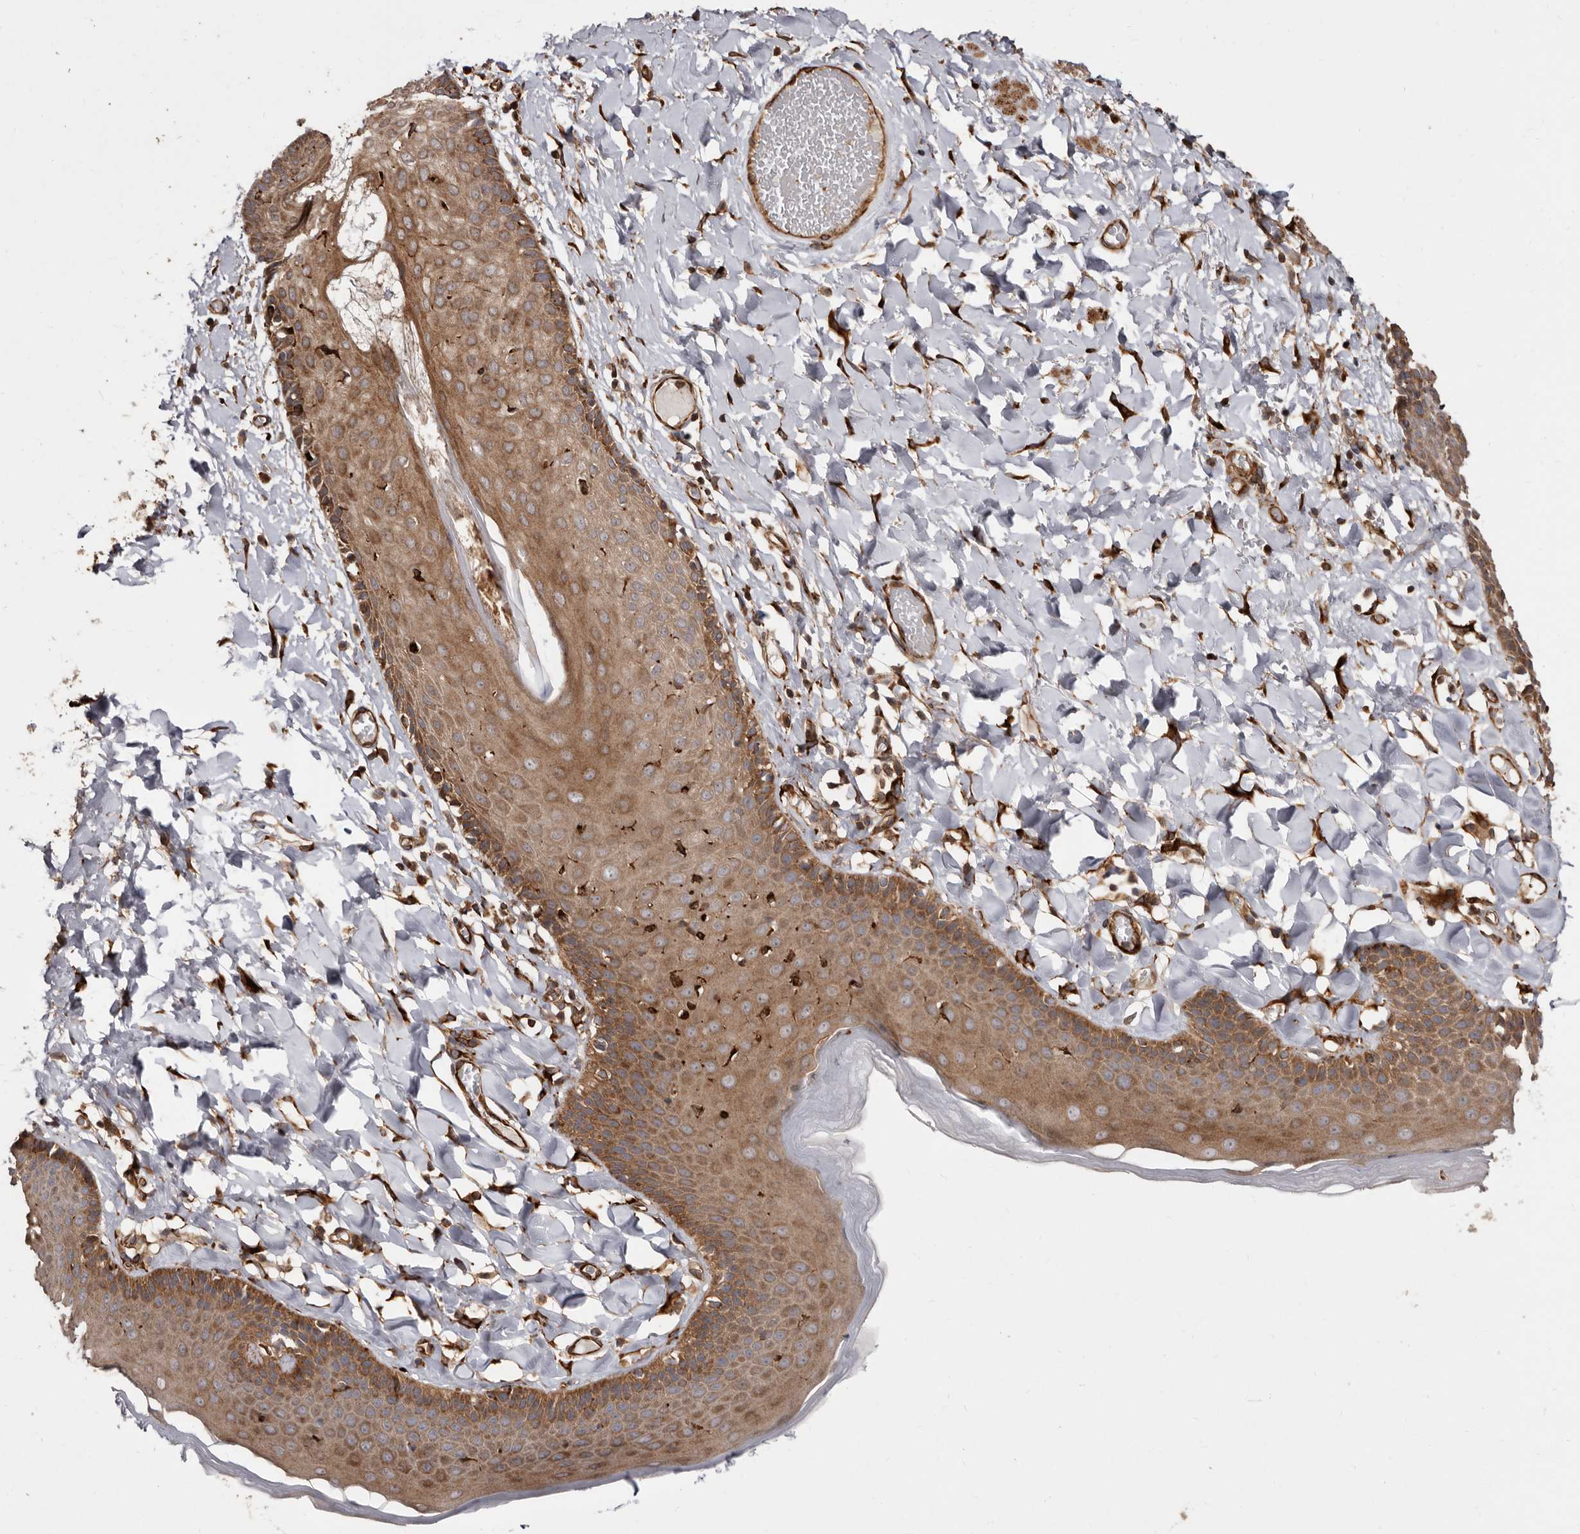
{"staining": {"intensity": "moderate", "quantity": ">75%", "location": "cytoplasmic/membranous"}, "tissue": "skin", "cell_type": "Epidermal cells", "image_type": "normal", "snomed": [{"axis": "morphology", "description": "Normal tissue, NOS"}, {"axis": "topography", "description": "Anal"}], "caption": "Protein staining of normal skin exhibits moderate cytoplasmic/membranous staining in approximately >75% of epidermal cells. The protein of interest is stained brown, and the nuclei are stained in blue (DAB IHC with brightfield microscopy, high magnification).", "gene": "FLAD1", "patient": {"sex": "male", "age": 69}}